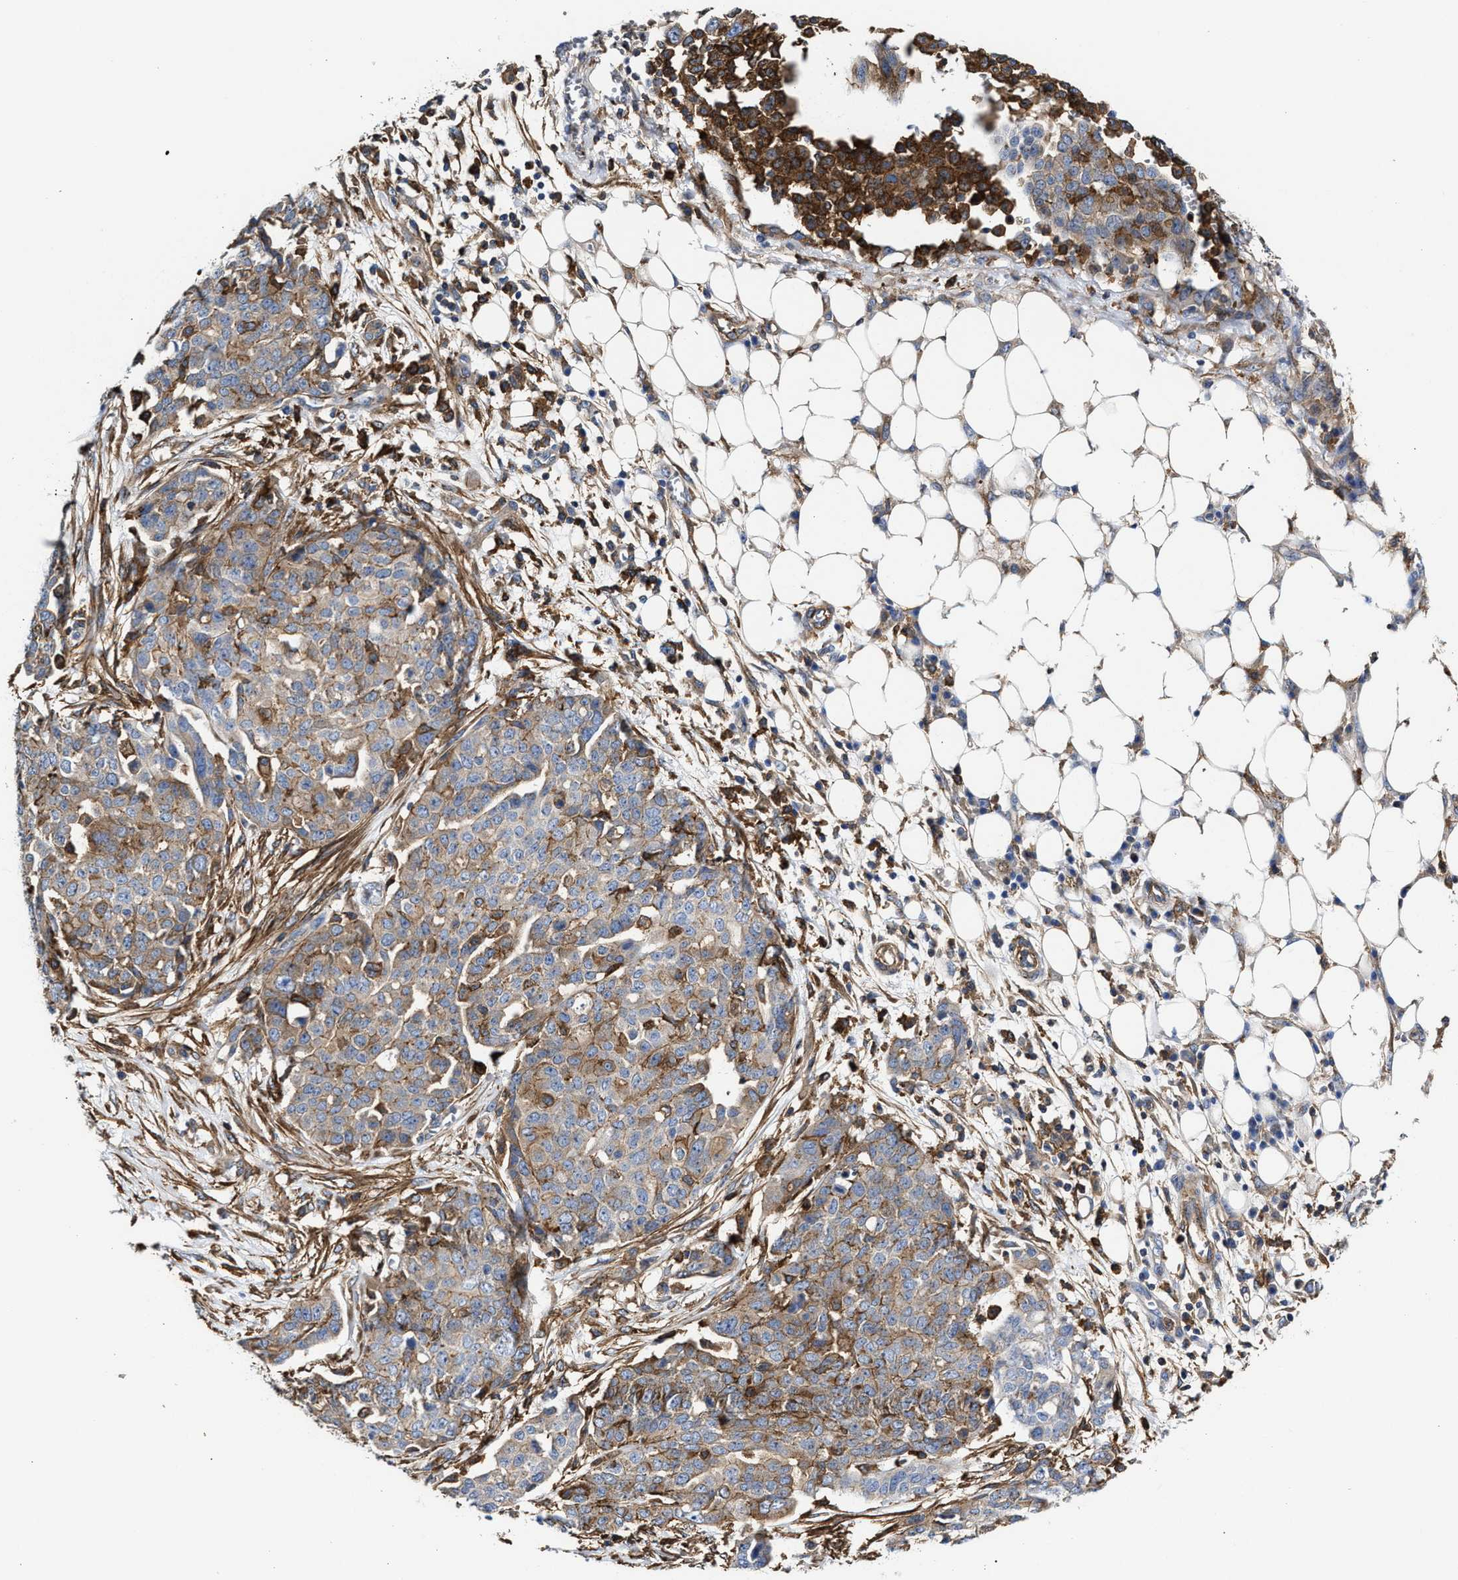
{"staining": {"intensity": "moderate", "quantity": "<25%", "location": "cytoplasmic/membranous"}, "tissue": "ovarian cancer", "cell_type": "Tumor cells", "image_type": "cancer", "snomed": [{"axis": "morphology", "description": "Cystadenocarcinoma, serous, NOS"}, {"axis": "topography", "description": "Soft tissue"}, {"axis": "topography", "description": "Ovary"}], "caption": "The micrograph demonstrates immunohistochemical staining of ovarian cancer (serous cystadenocarcinoma). There is moderate cytoplasmic/membranous positivity is present in about <25% of tumor cells. (DAB IHC with brightfield microscopy, high magnification).", "gene": "HS3ST5", "patient": {"sex": "female", "age": 57}}